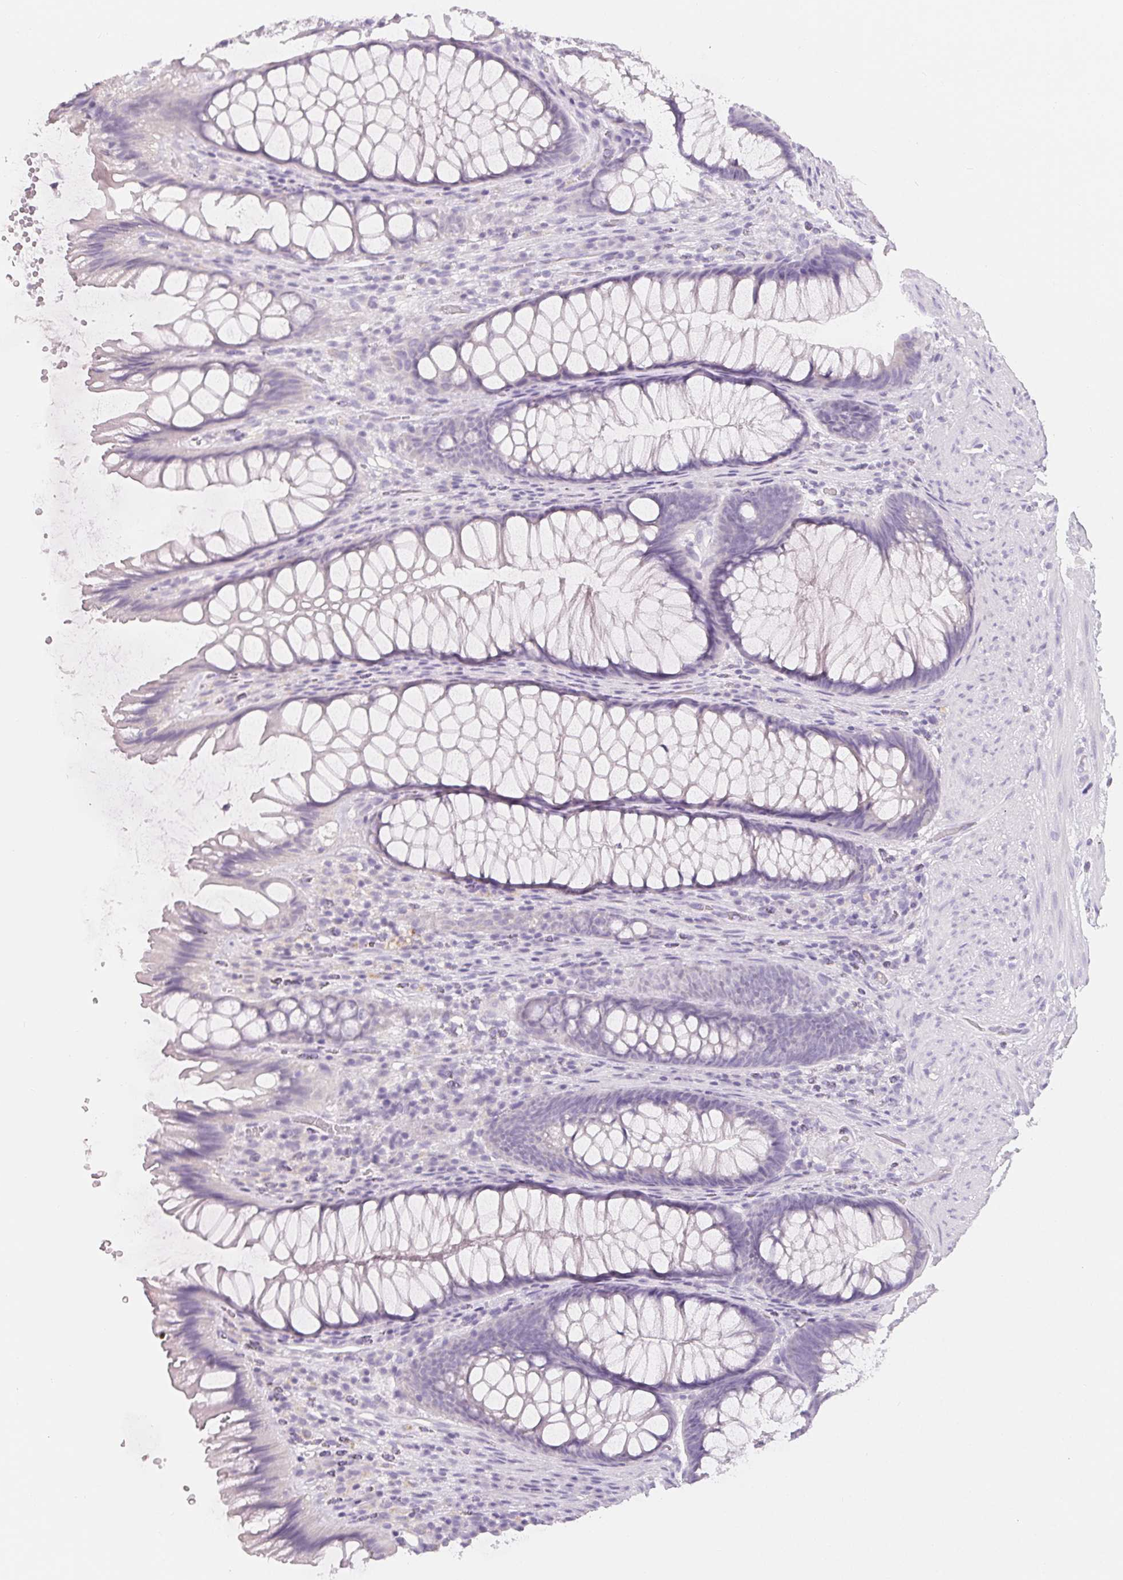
{"staining": {"intensity": "negative", "quantity": "none", "location": "none"}, "tissue": "rectum", "cell_type": "Glandular cells", "image_type": "normal", "snomed": [{"axis": "morphology", "description": "Normal tissue, NOS"}, {"axis": "topography", "description": "Rectum"}], "caption": "Immunohistochemistry (IHC) of unremarkable human rectum exhibits no positivity in glandular cells. (DAB IHC visualized using brightfield microscopy, high magnification).", "gene": "SPACA5B", "patient": {"sex": "male", "age": 53}}